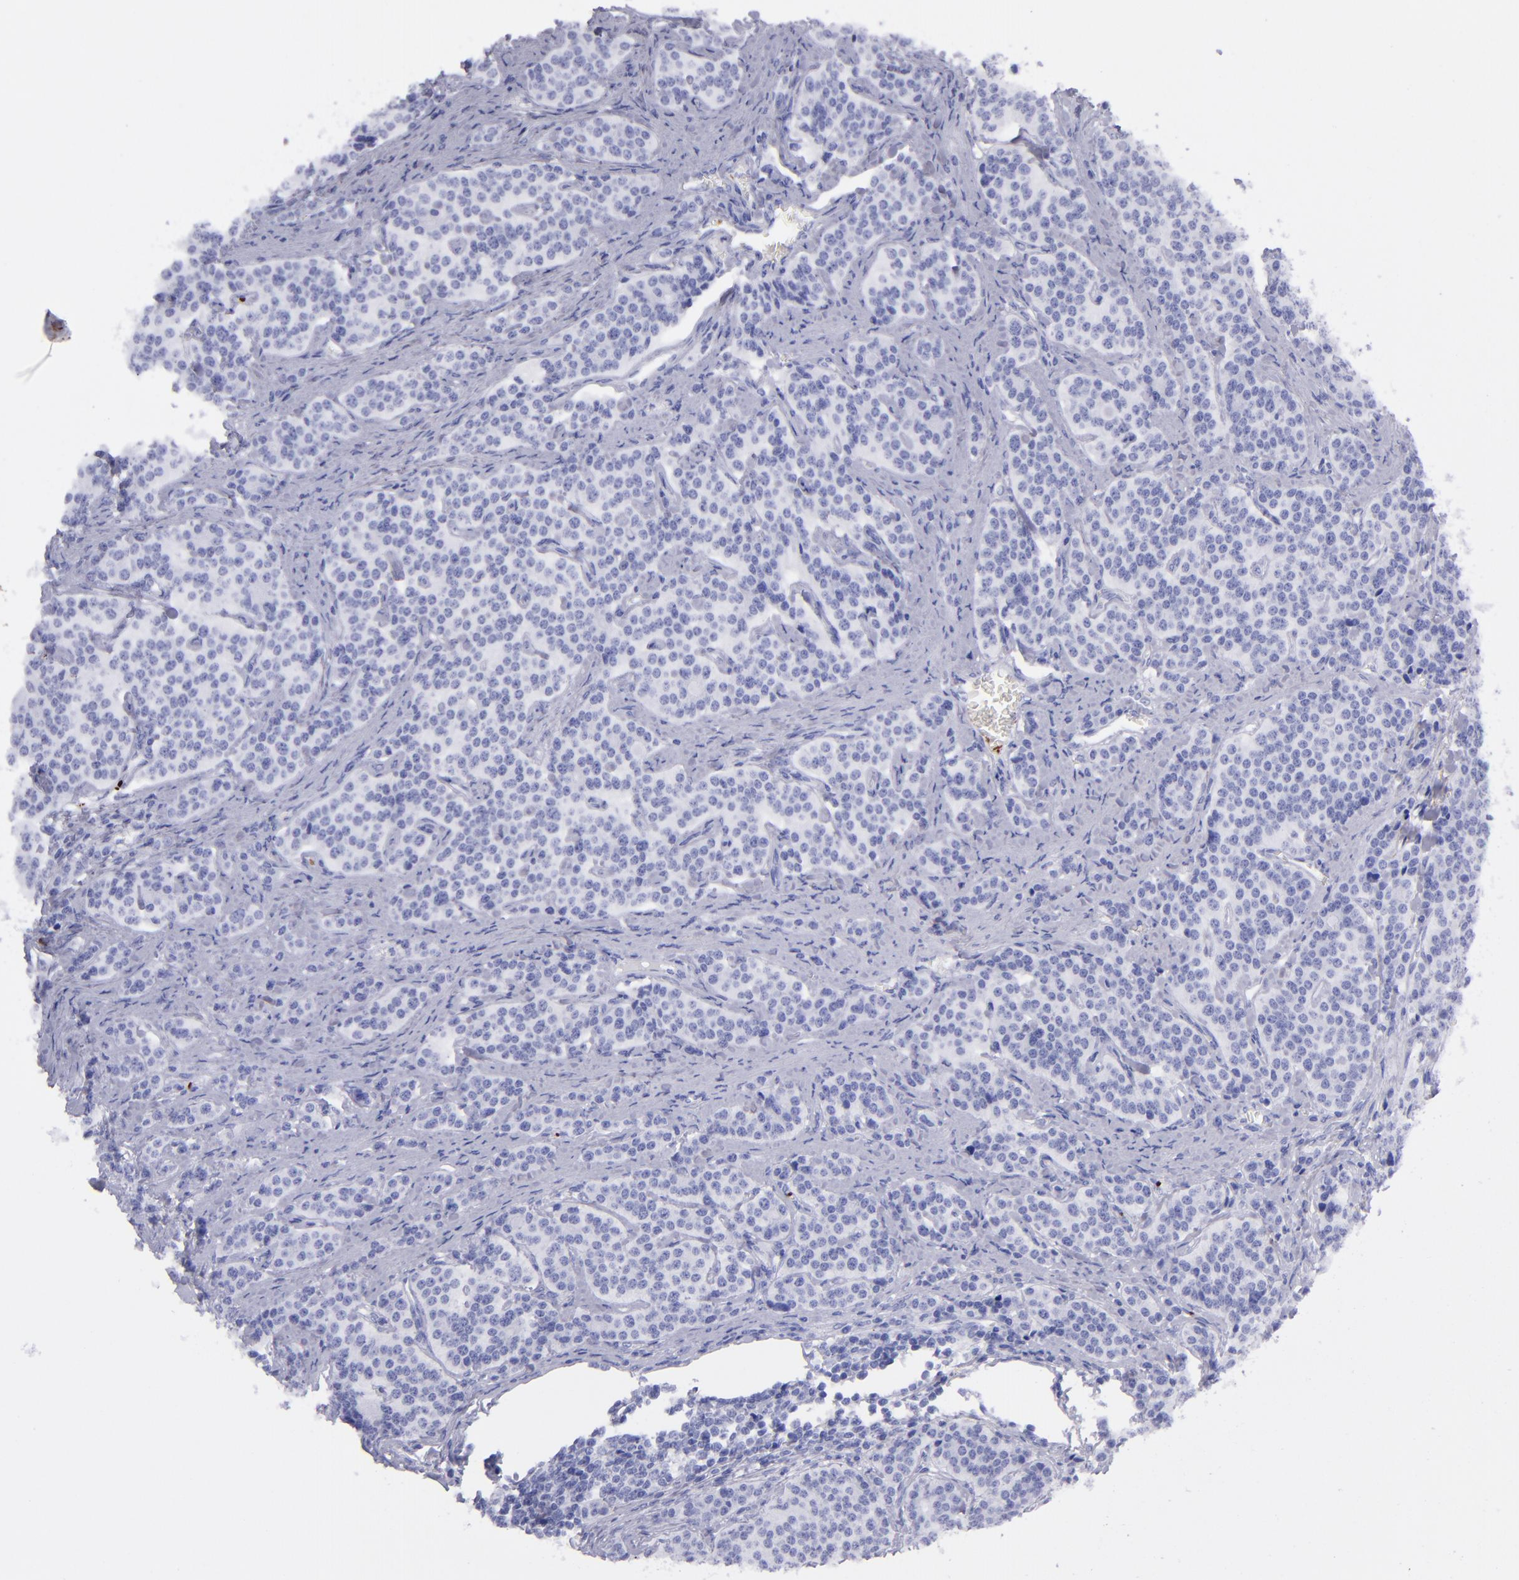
{"staining": {"intensity": "negative", "quantity": "none", "location": "none"}, "tissue": "carcinoid", "cell_type": "Tumor cells", "image_type": "cancer", "snomed": [{"axis": "morphology", "description": "Carcinoid, malignant, NOS"}, {"axis": "topography", "description": "Small intestine"}], "caption": "Tumor cells show no significant expression in malignant carcinoid. (Brightfield microscopy of DAB (3,3'-diaminobenzidine) immunohistochemistry at high magnification).", "gene": "EFCAB13", "patient": {"sex": "male", "age": 63}}